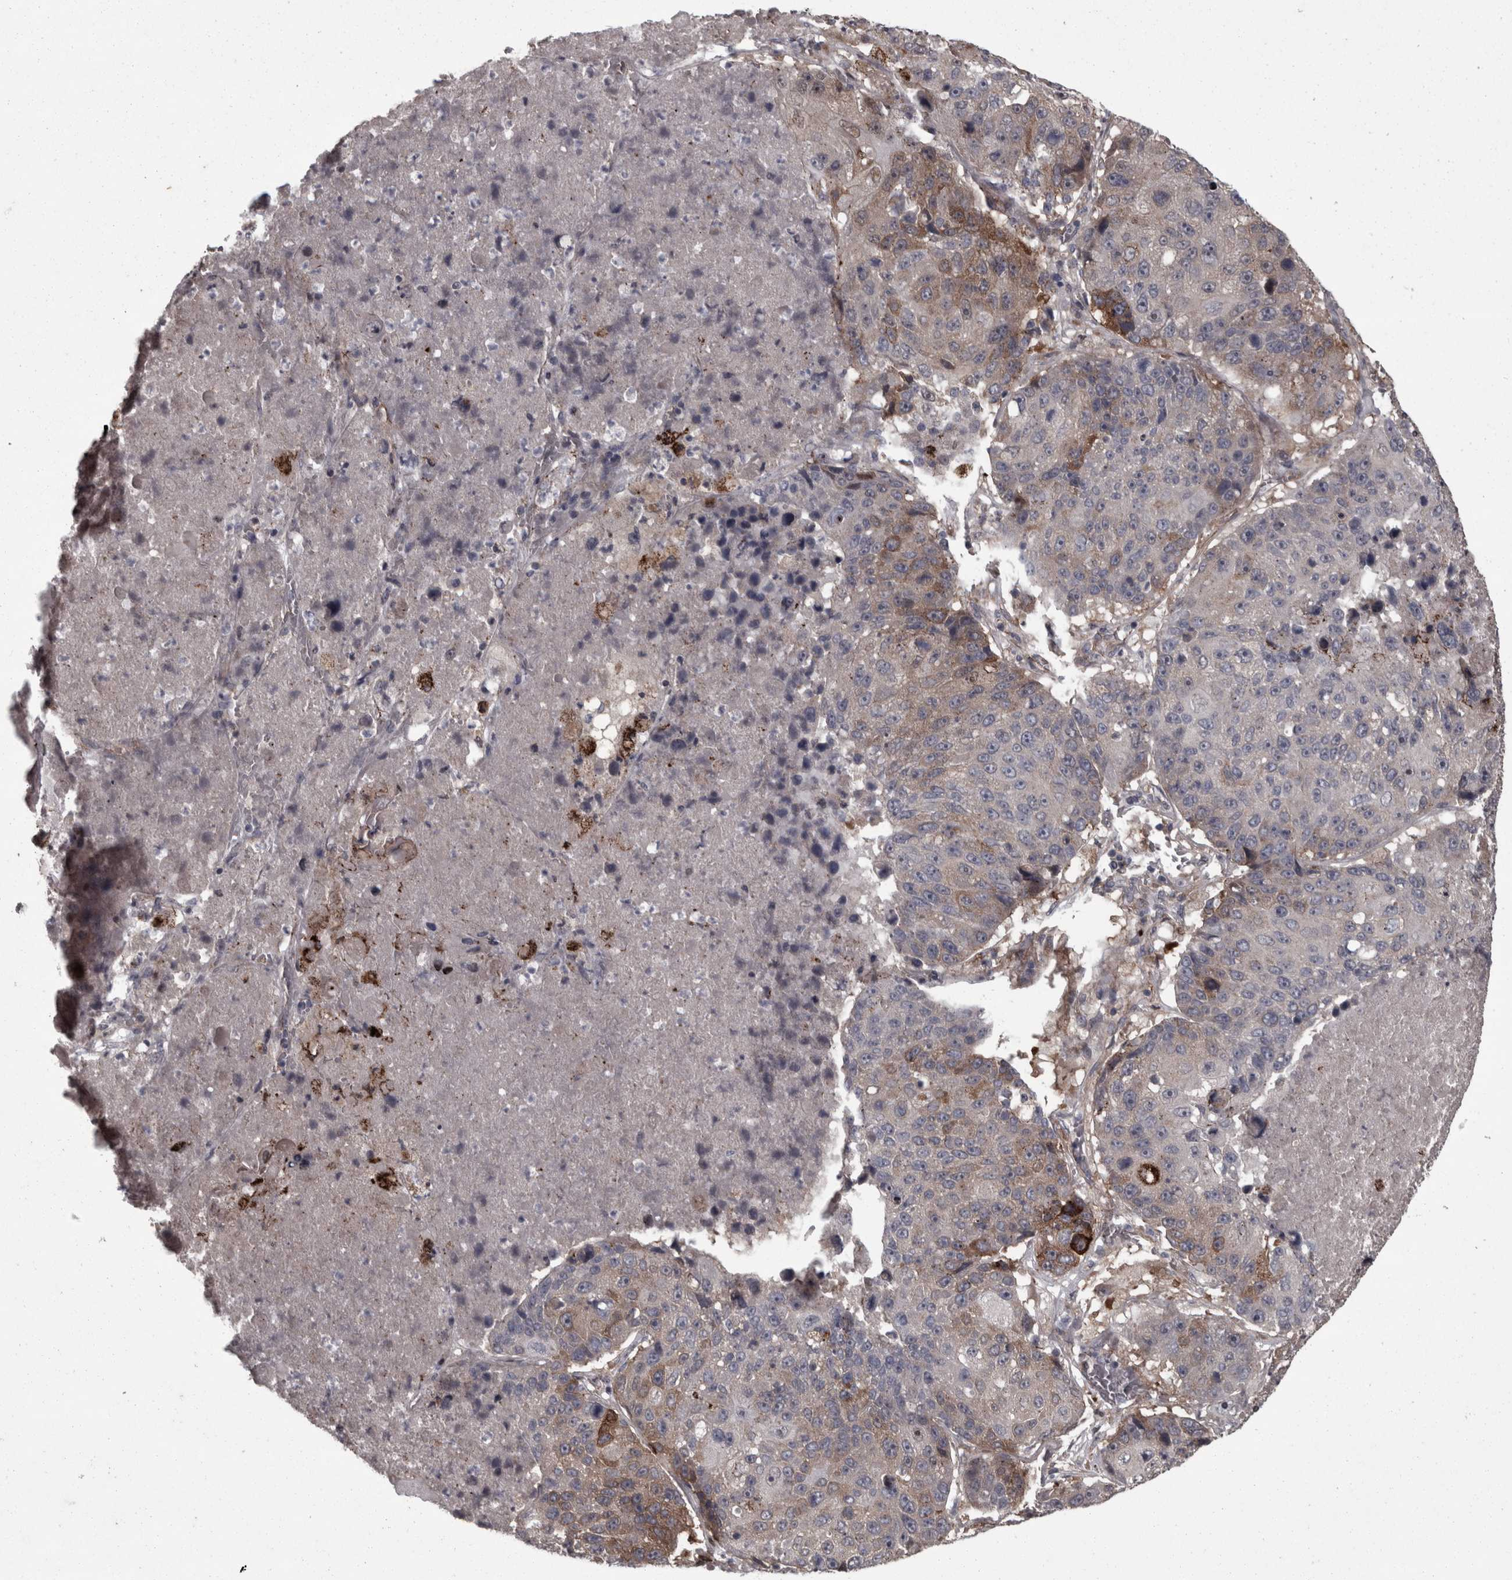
{"staining": {"intensity": "moderate", "quantity": "25%-75%", "location": "cytoplasmic/membranous"}, "tissue": "lung cancer", "cell_type": "Tumor cells", "image_type": "cancer", "snomed": [{"axis": "morphology", "description": "Squamous cell carcinoma, NOS"}, {"axis": "topography", "description": "Lung"}], "caption": "There is medium levels of moderate cytoplasmic/membranous expression in tumor cells of lung squamous cell carcinoma, as demonstrated by immunohistochemical staining (brown color).", "gene": "PCDH17", "patient": {"sex": "male", "age": 61}}